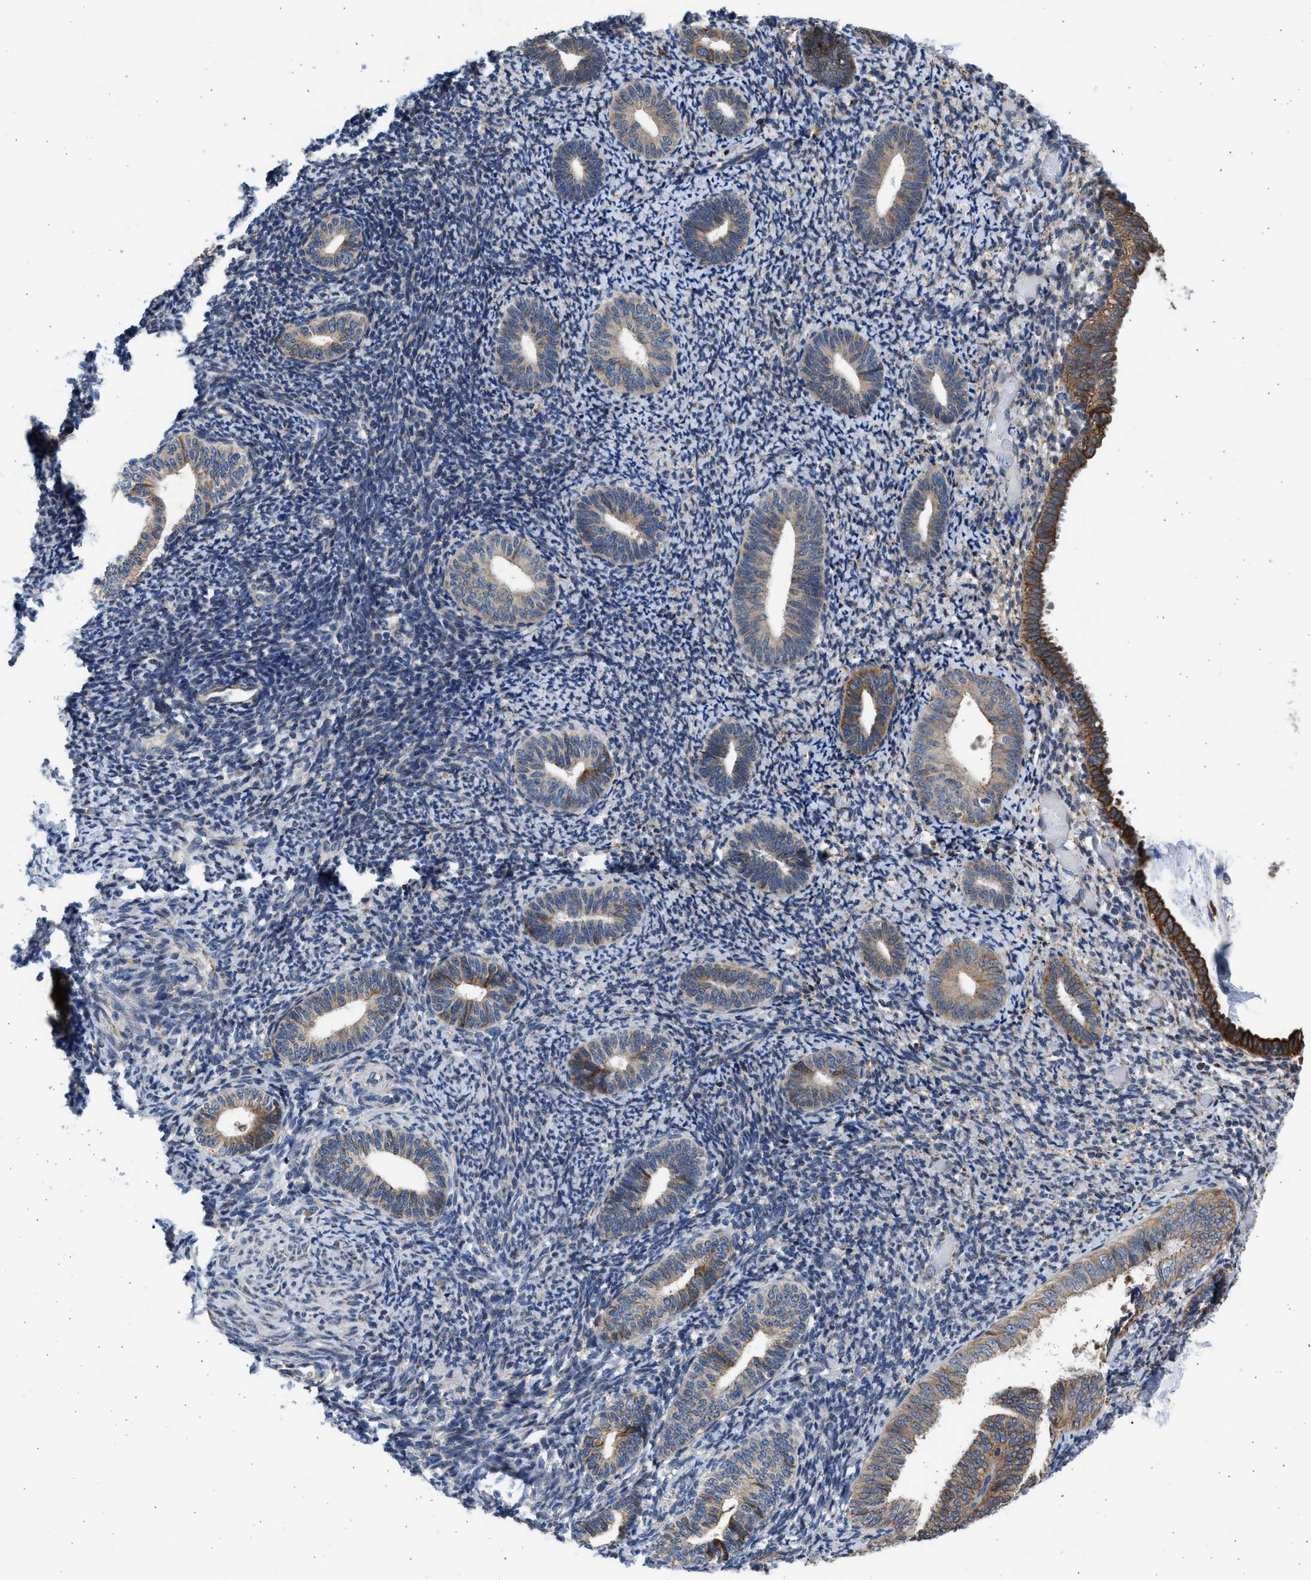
{"staining": {"intensity": "moderate", "quantity": "<25%", "location": "cytoplasmic/membranous"}, "tissue": "endometrium", "cell_type": "Cells in endometrial stroma", "image_type": "normal", "snomed": [{"axis": "morphology", "description": "Normal tissue, NOS"}, {"axis": "topography", "description": "Endometrium"}], "caption": "A high-resolution histopathology image shows IHC staining of unremarkable endometrium, which shows moderate cytoplasmic/membranous staining in about <25% of cells in endometrial stroma. (Brightfield microscopy of DAB IHC at high magnification).", "gene": "PLD2", "patient": {"sex": "female", "age": 66}}